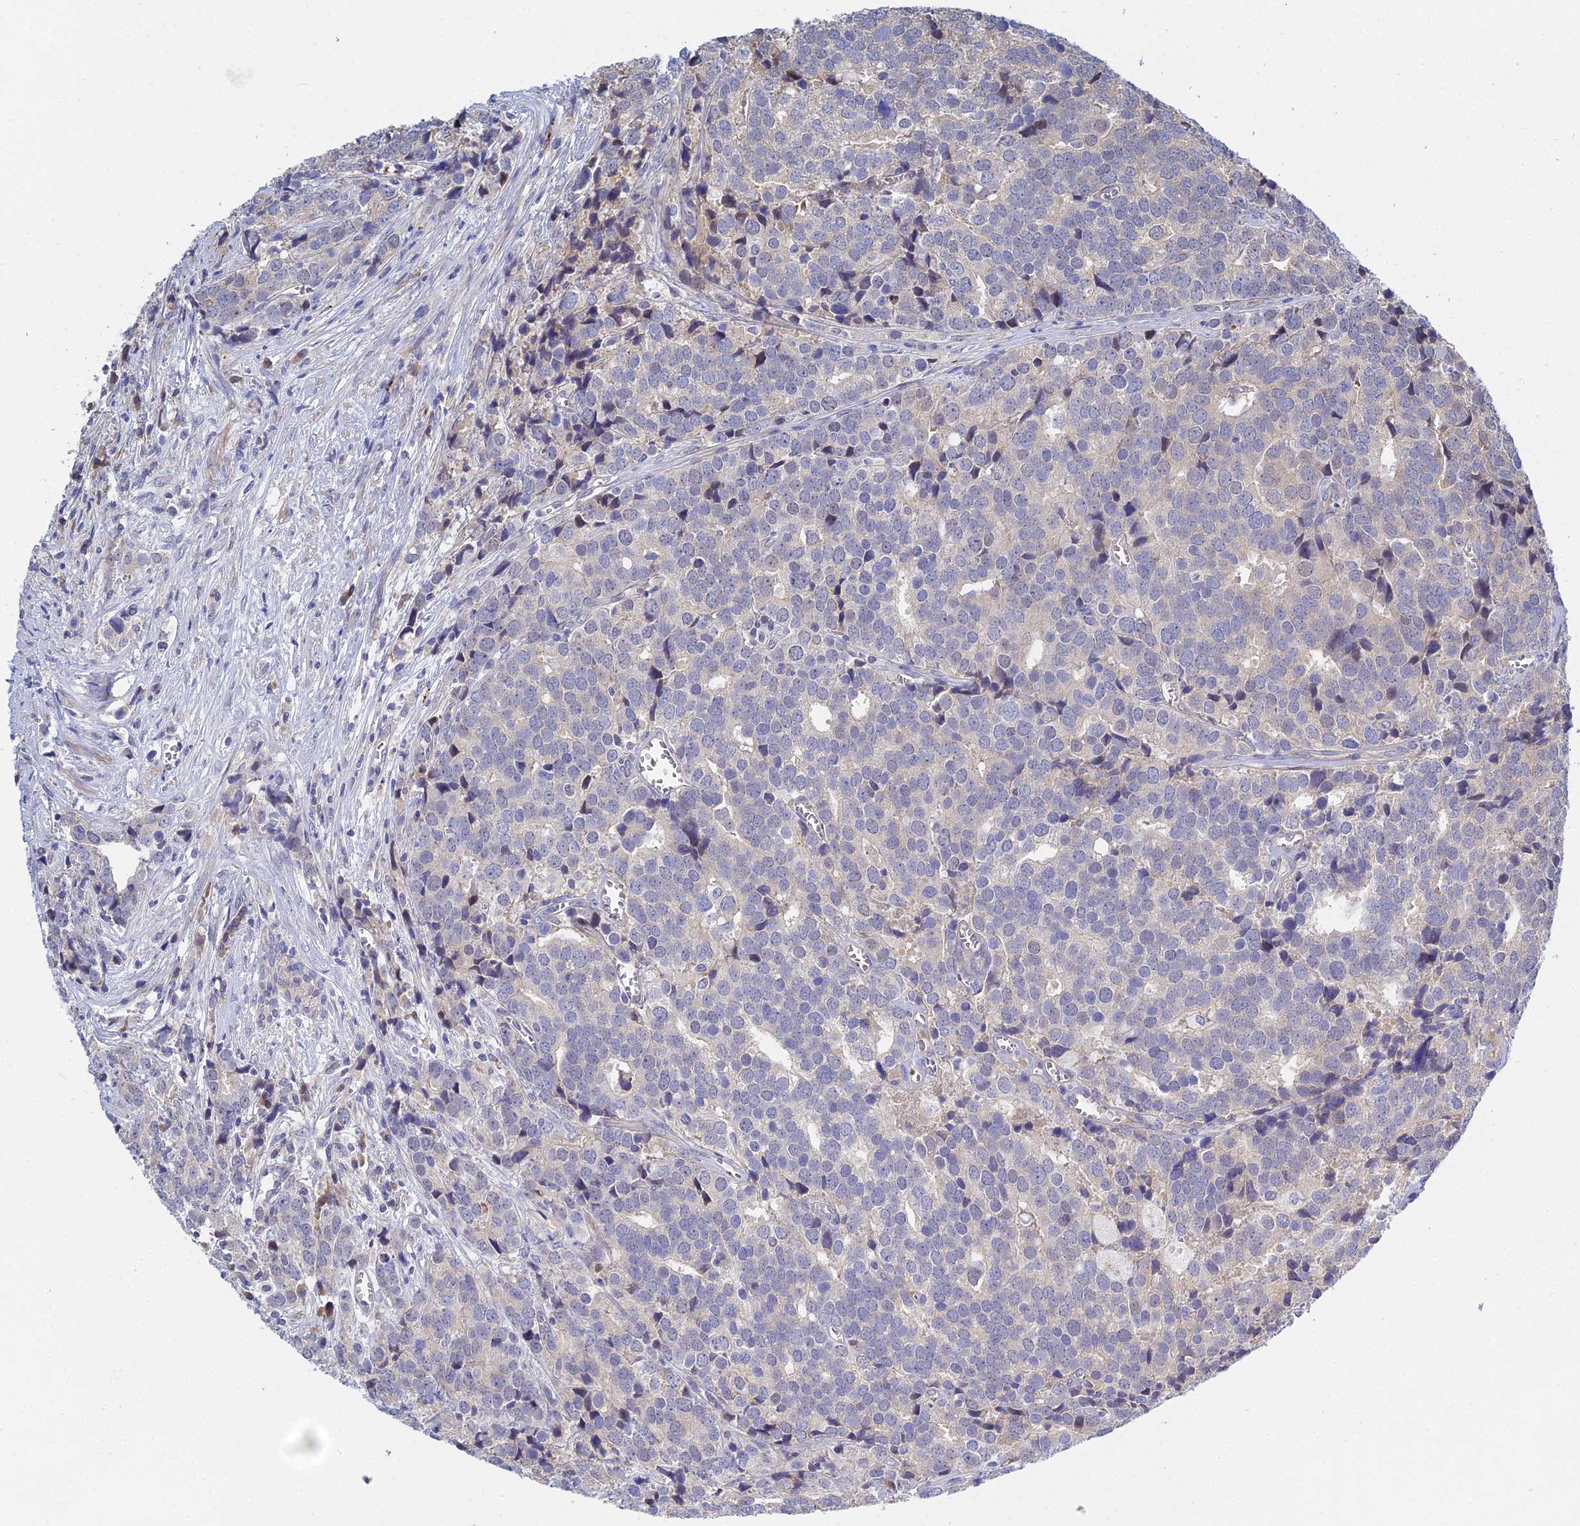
{"staining": {"intensity": "negative", "quantity": "none", "location": "none"}, "tissue": "prostate cancer", "cell_type": "Tumor cells", "image_type": "cancer", "snomed": [{"axis": "morphology", "description": "Adenocarcinoma, High grade"}, {"axis": "topography", "description": "Prostate"}], "caption": "High magnification brightfield microscopy of adenocarcinoma (high-grade) (prostate) stained with DAB (3,3'-diaminobenzidine) (brown) and counterstained with hematoxylin (blue): tumor cells show no significant staining. Nuclei are stained in blue.", "gene": "DNAH14", "patient": {"sex": "male", "age": 71}}